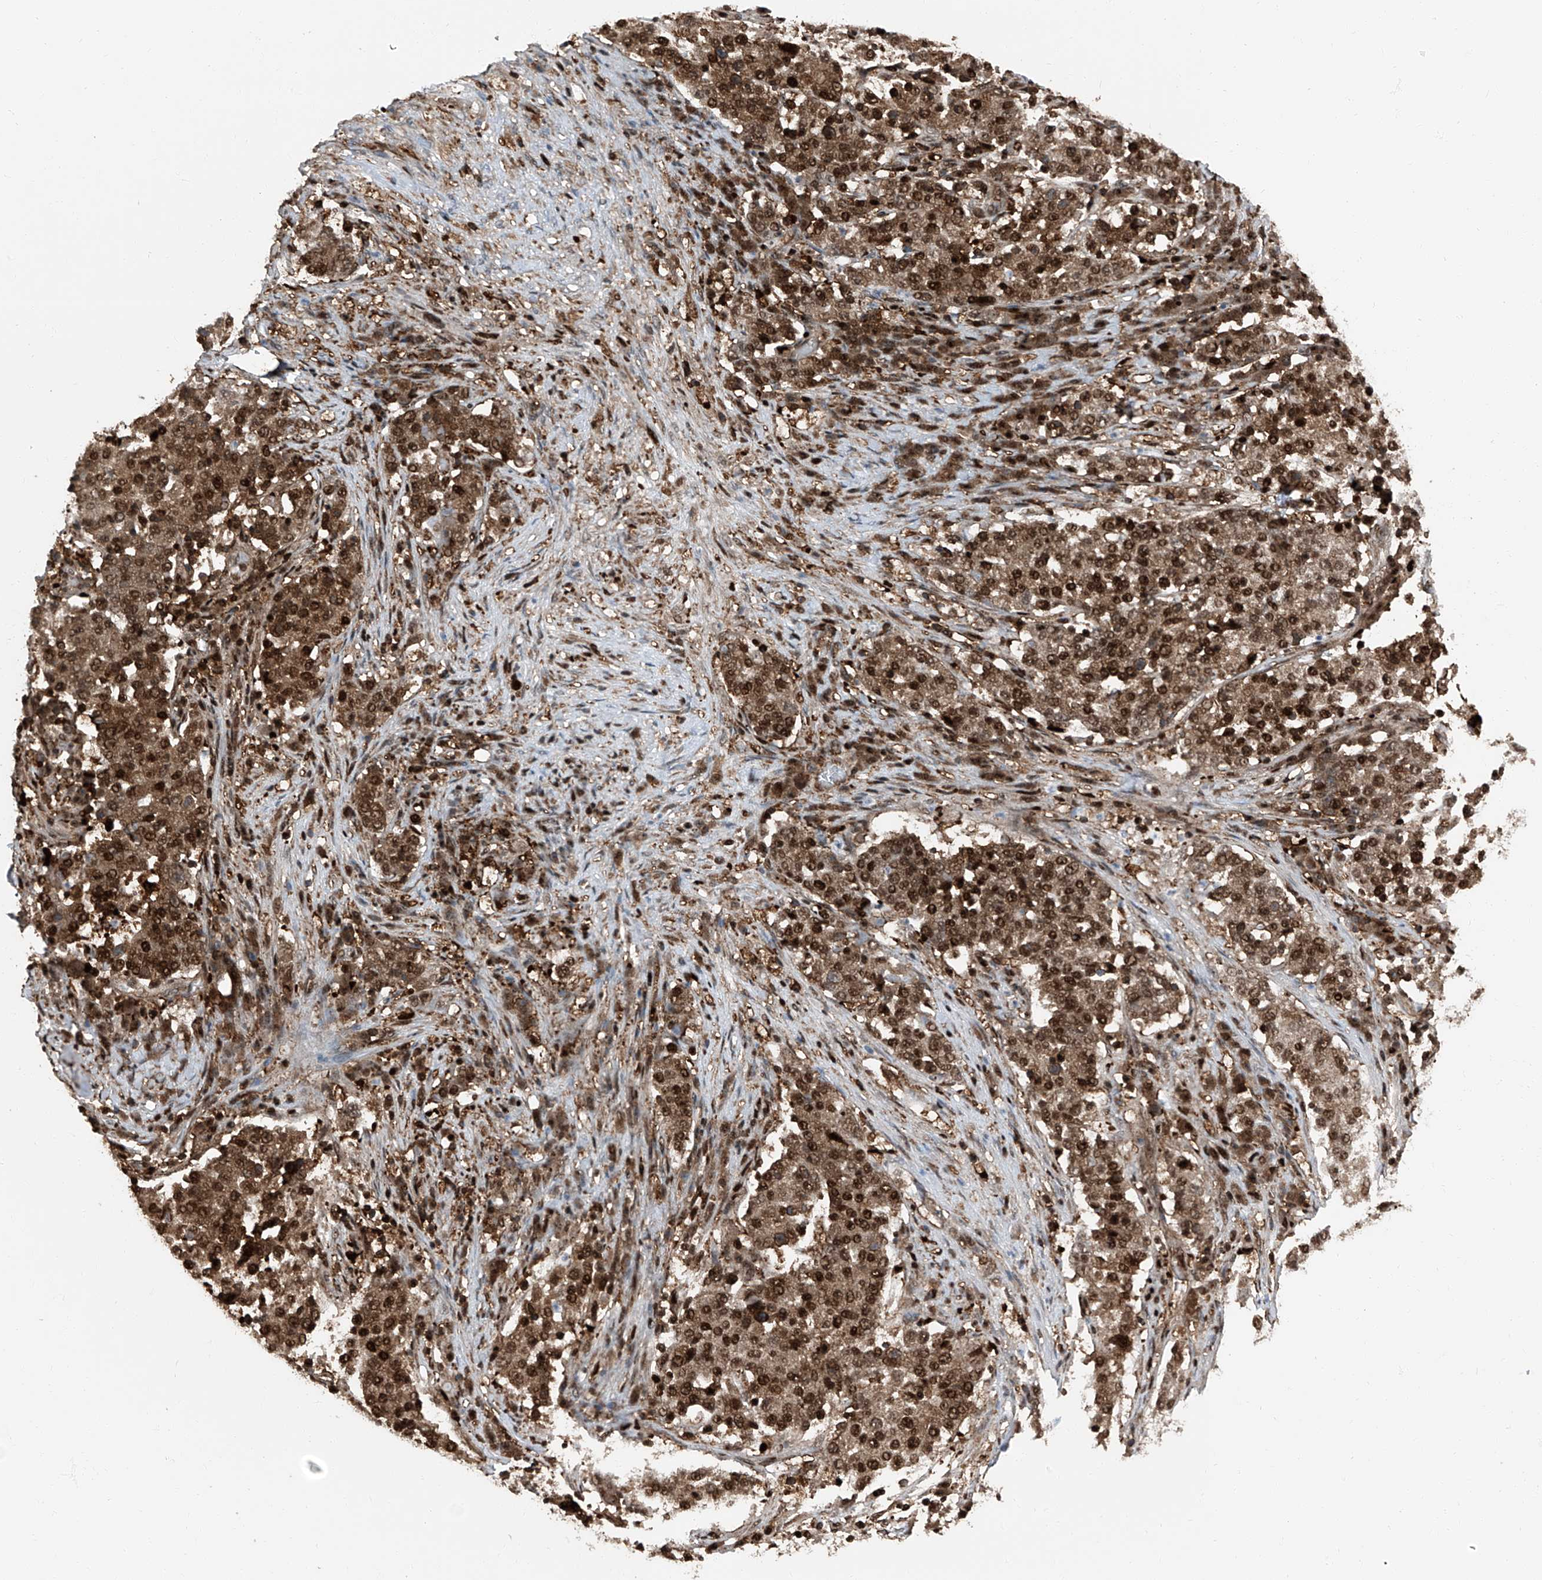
{"staining": {"intensity": "strong", "quantity": ">75%", "location": "cytoplasmic/membranous,nuclear"}, "tissue": "stomach cancer", "cell_type": "Tumor cells", "image_type": "cancer", "snomed": [{"axis": "morphology", "description": "Adenocarcinoma, NOS"}, {"axis": "topography", "description": "Stomach"}], "caption": "The image exhibits a brown stain indicating the presence of a protein in the cytoplasmic/membranous and nuclear of tumor cells in adenocarcinoma (stomach).", "gene": "PSMB10", "patient": {"sex": "male", "age": 59}}